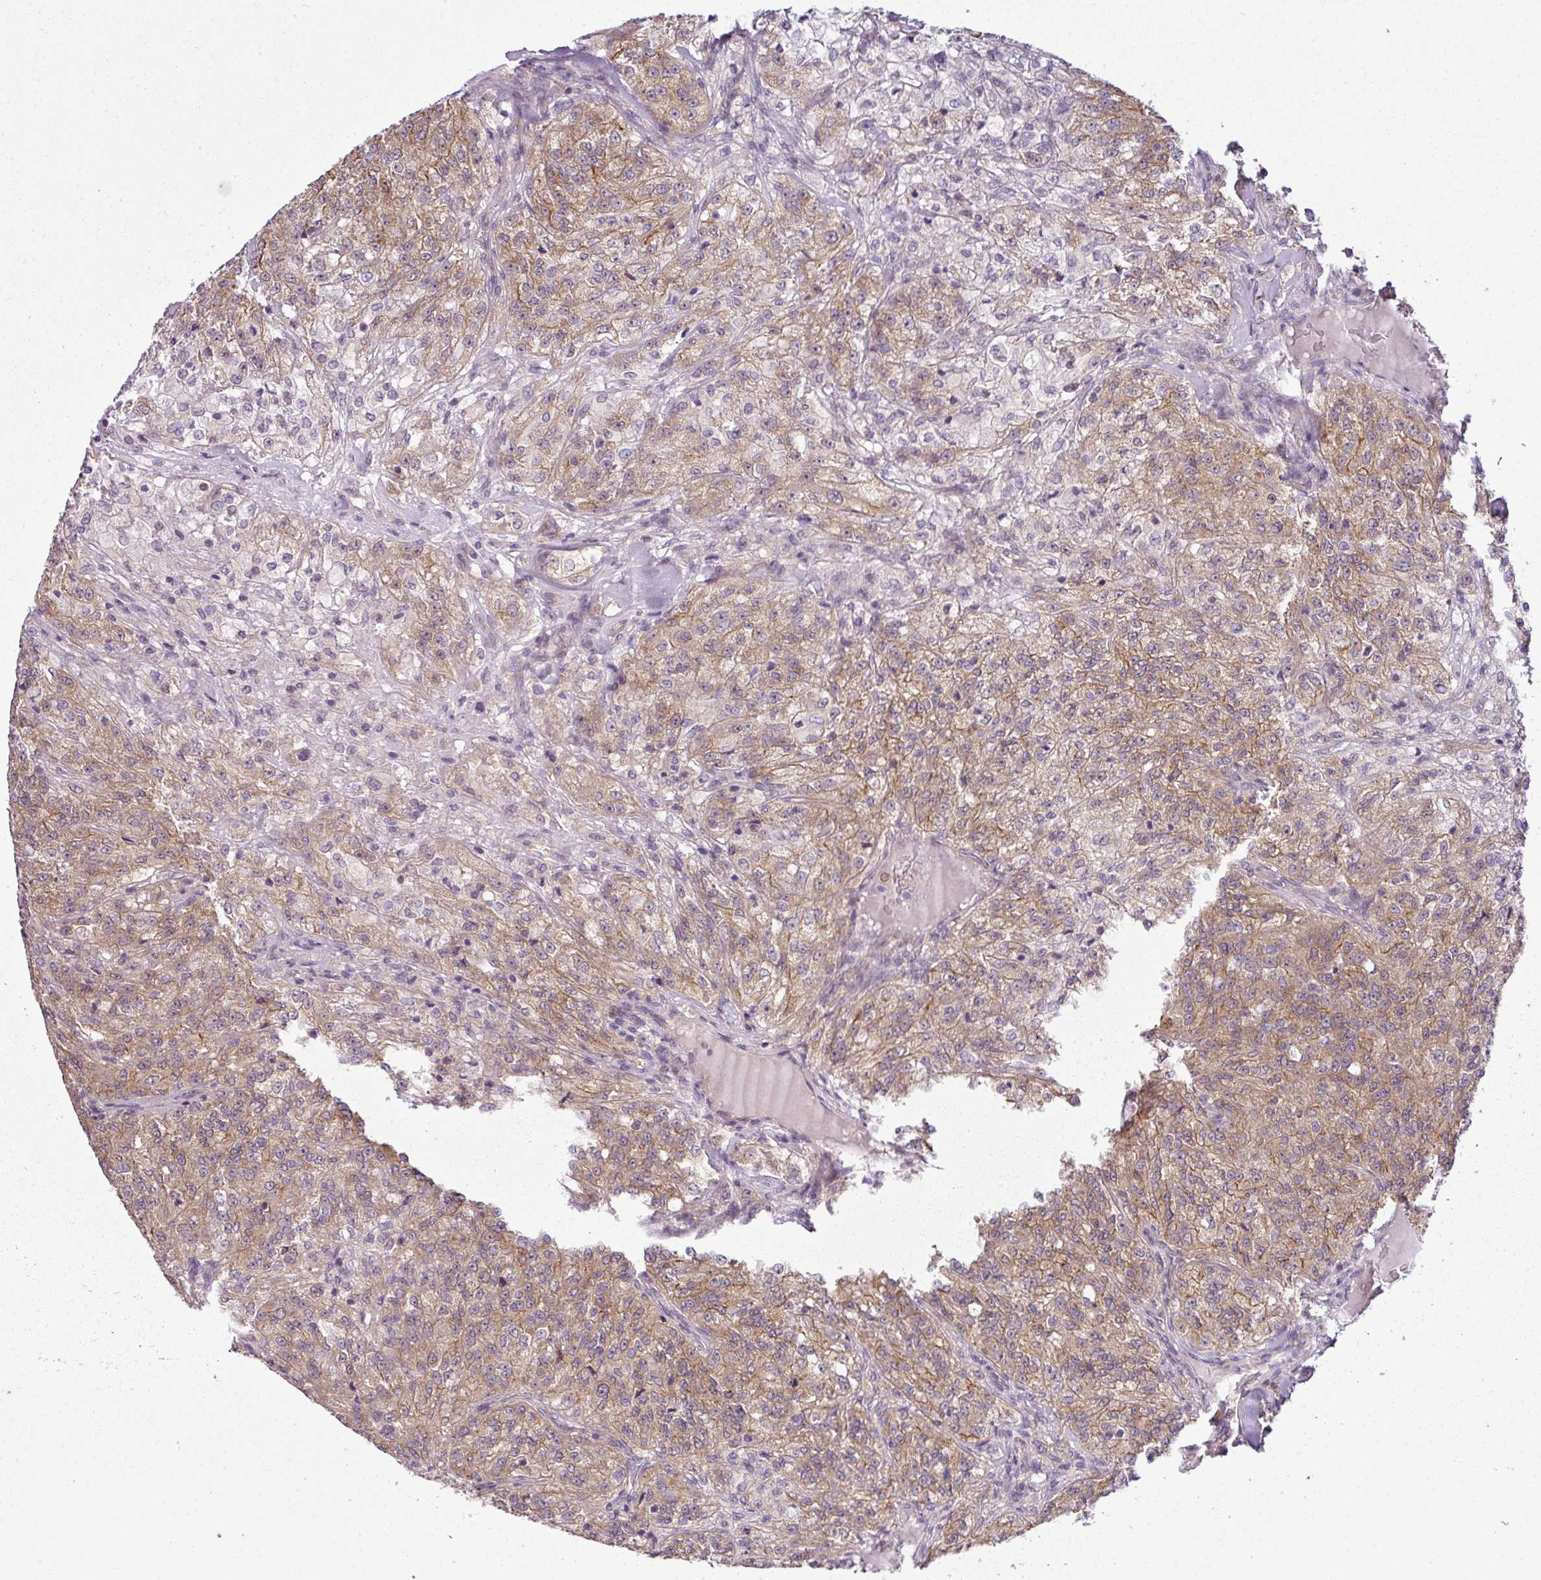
{"staining": {"intensity": "moderate", "quantity": ">75%", "location": "cytoplasmic/membranous"}, "tissue": "renal cancer", "cell_type": "Tumor cells", "image_type": "cancer", "snomed": [{"axis": "morphology", "description": "Adenocarcinoma, NOS"}, {"axis": "topography", "description": "Kidney"}], "caption": "Protein positivity by immunohistochemistry (IHC) reveals moderate cytoplasmic/membranous expression in approximately >75% of tumor cells in adenocarcinoma (renal).", "gene": "DERPC", "patient": {"sex": "female", "age": 63}}